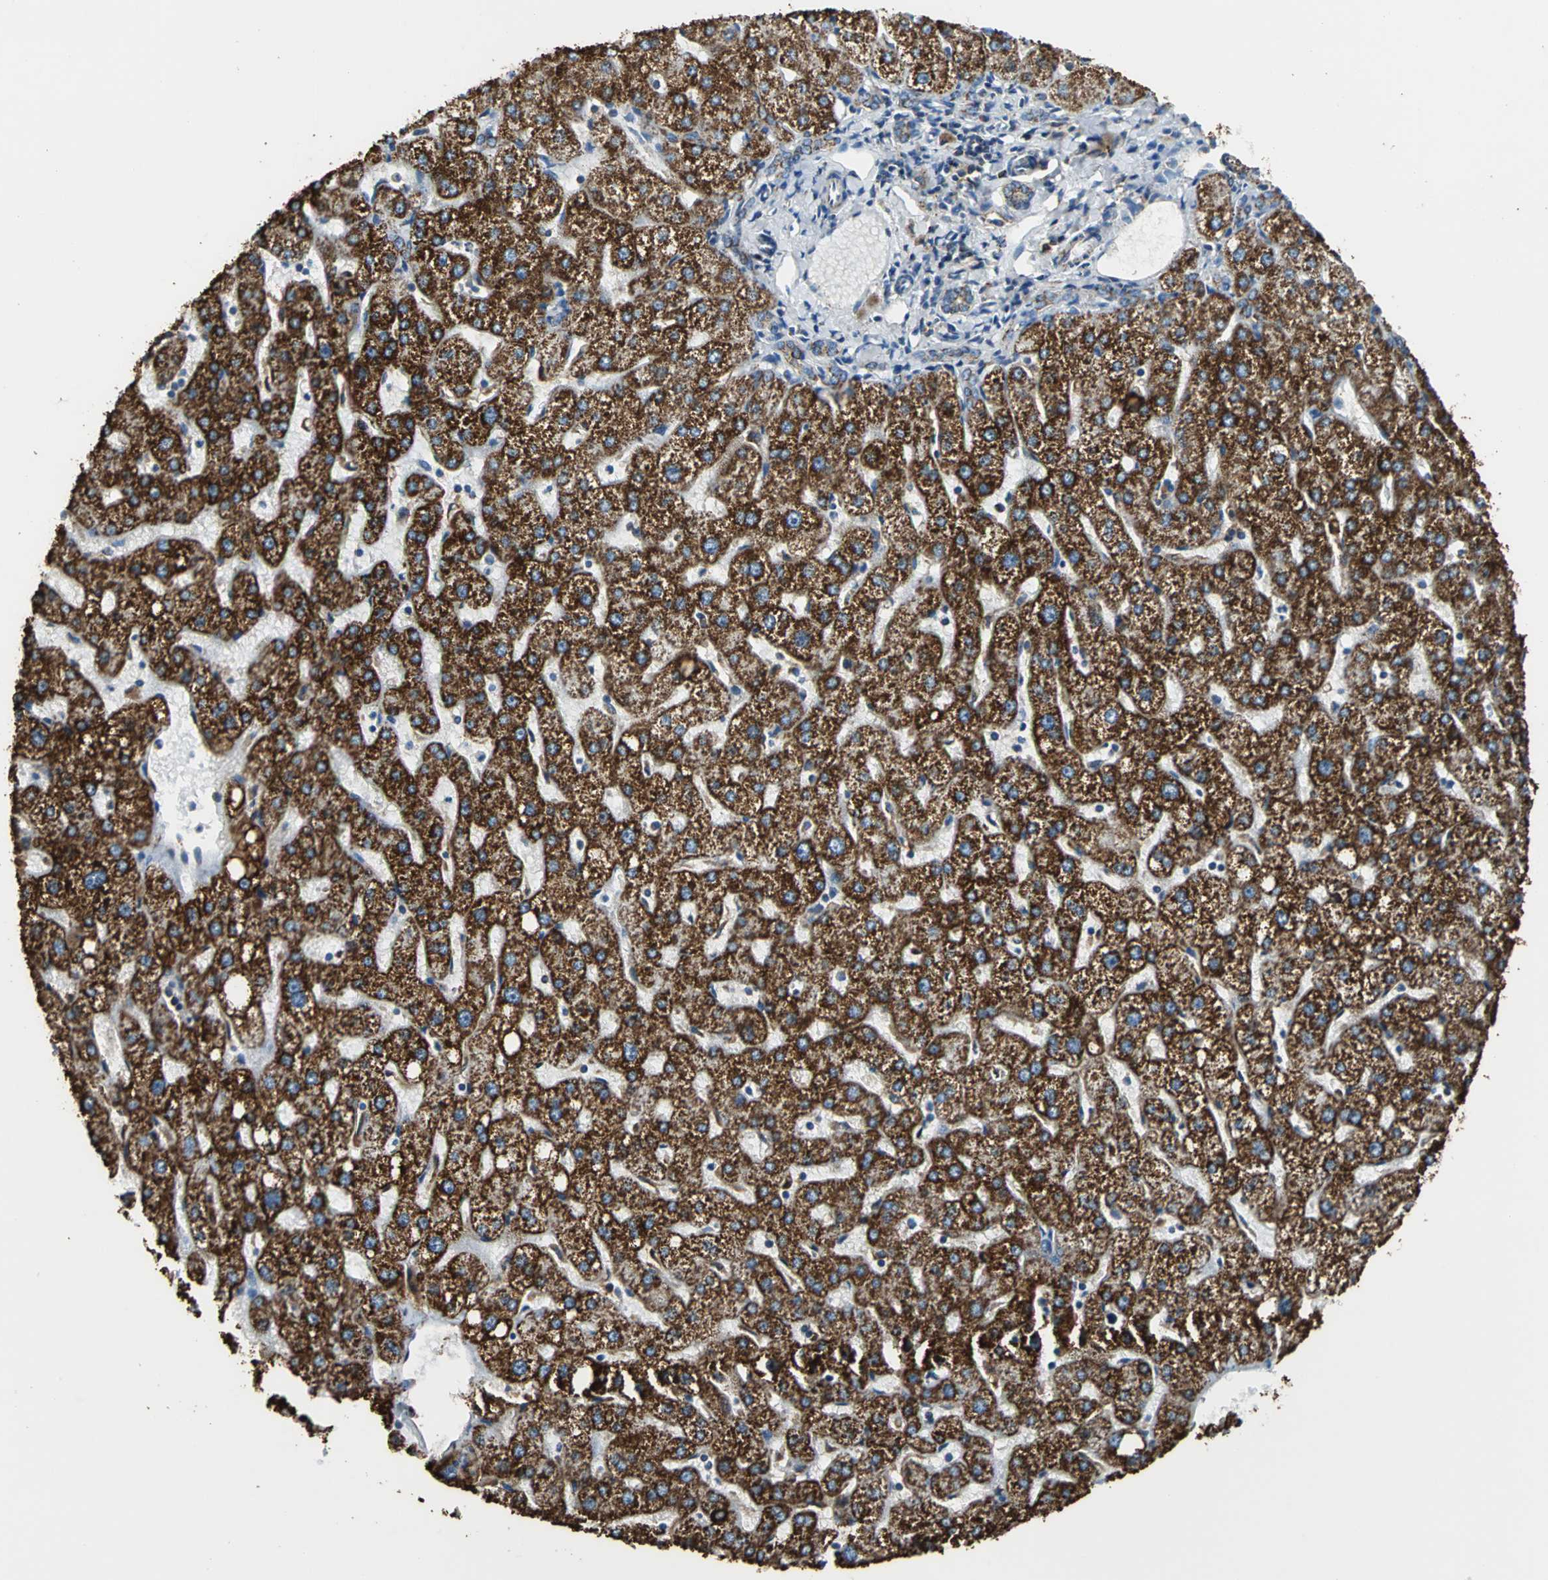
{"staining": {"intensity": "moderate", "quantity": ">75%", "location": "cytoplasmic/membranous"}, "tissue": "liver", "cell_type": "Cholangiocytes", "image_type": "normal", "snomed": [{"axis": "morphology", "description": "Normal tissue, NOS"}, {"axis": "topography", "description": "Liver"}], "caption": "Liver stained with IHC demonstrates moderate cytoplasmic/membranous positivity in approximately >75% of cholangiocytes. The staining was performed using DAB, with brown indicating positive protein expression. Nuclei are stained blue with hematoxylin.", "gene": "ECH1", "patient": {"sex": "male", "age": 67}}